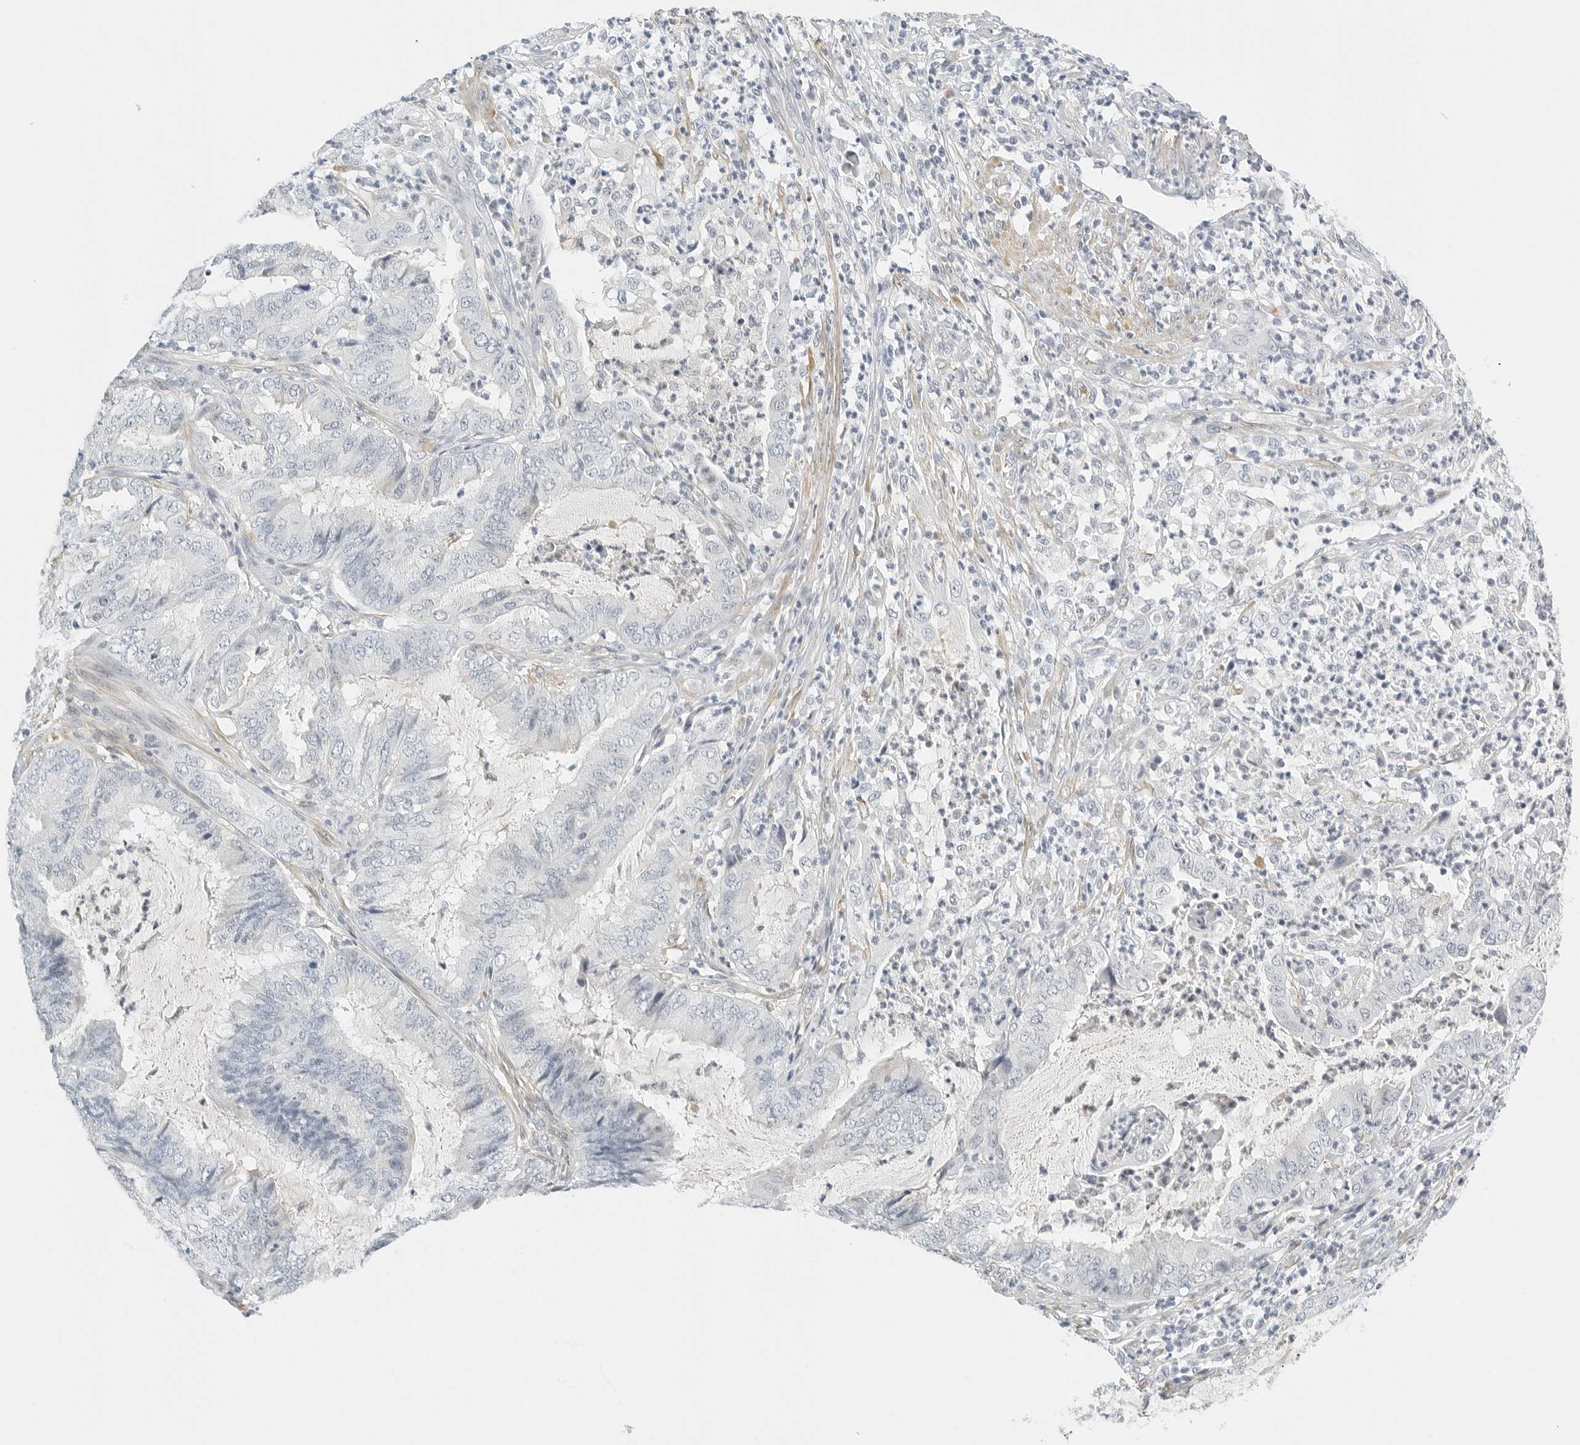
{"staining": {"intensity": "negative", "quantity": "none", "location": "none"}, "tissue": "endometrial cancer", "cell_type": "Tumor cells", "image_type": "cancer", "snomed": [{"axis": "morphology", "description": "Adenocarcinoma, NOS"}, {"axis": "topography", "description": "Endometrium"}], "caption": "The immunohistochemistry image has no significant expression in tumor cells of endometrial adenocarcinoma tissue. (DAB immunohistochemistry visualized using brightfield microscopy, high magnification).", "gene": "PKDCC", "patient": {"sex": "female", "age": 49}}